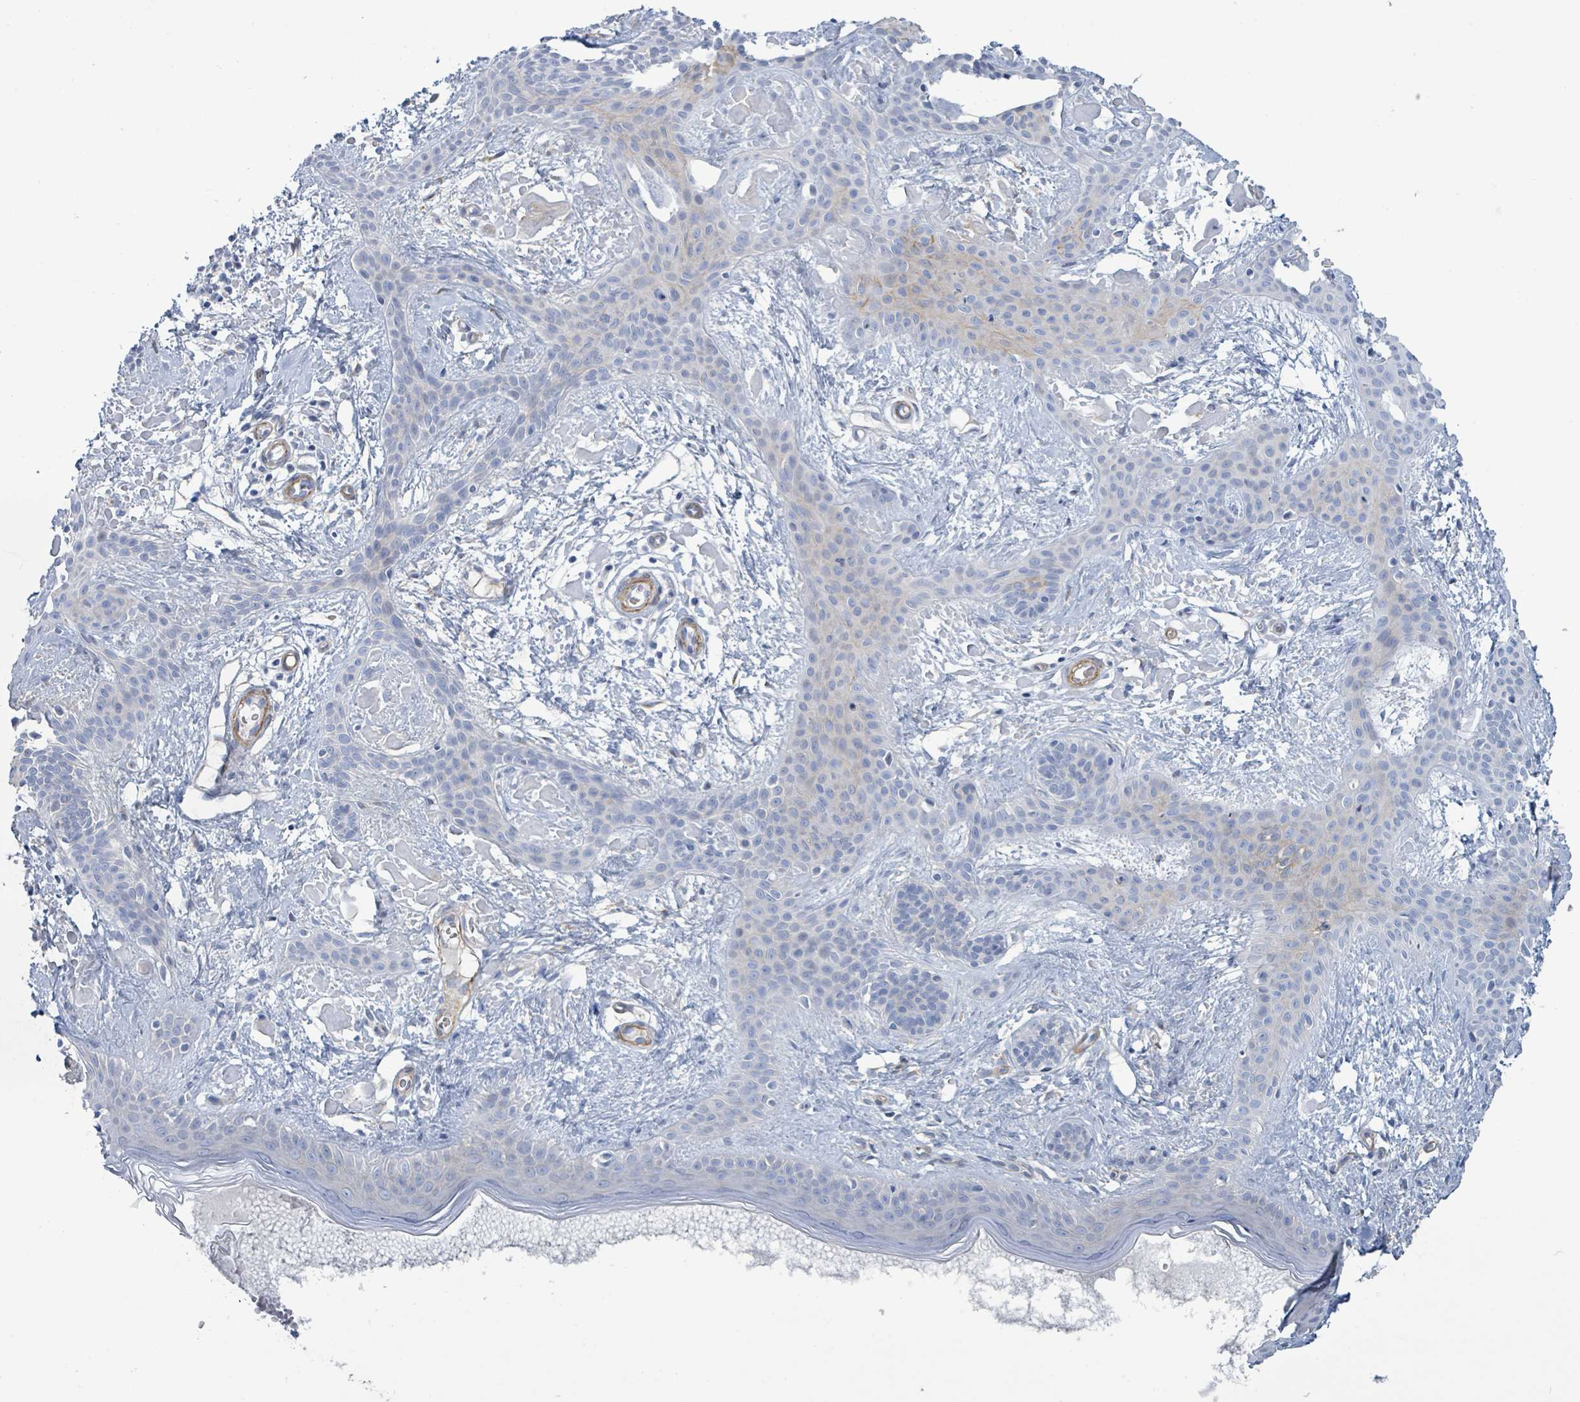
{"staining": {"intensity": "negative", "quantity": "none", "location": "none"}, "tissue": "skin cancer", "cell_type": "Tumor cells", "image_type": "cancer", "snomed": [{"axis": "morphology", "description": "Basal cell carcinoma"}, {"axis": "topography", "description": "Skin"}], "caption": "The immunohistochemistry histopathology image has no significant expression in tumor cells of skin cancer (basal cell carcinoma) tissue. (Stains: DAB immunohistochemistry (IHC) with hematoxylin counter stain, Microscopy: brightfield microscopy at high magnification).", "gene": "DMRTC1B", "patient": {"sex": "male", "age": 78}}